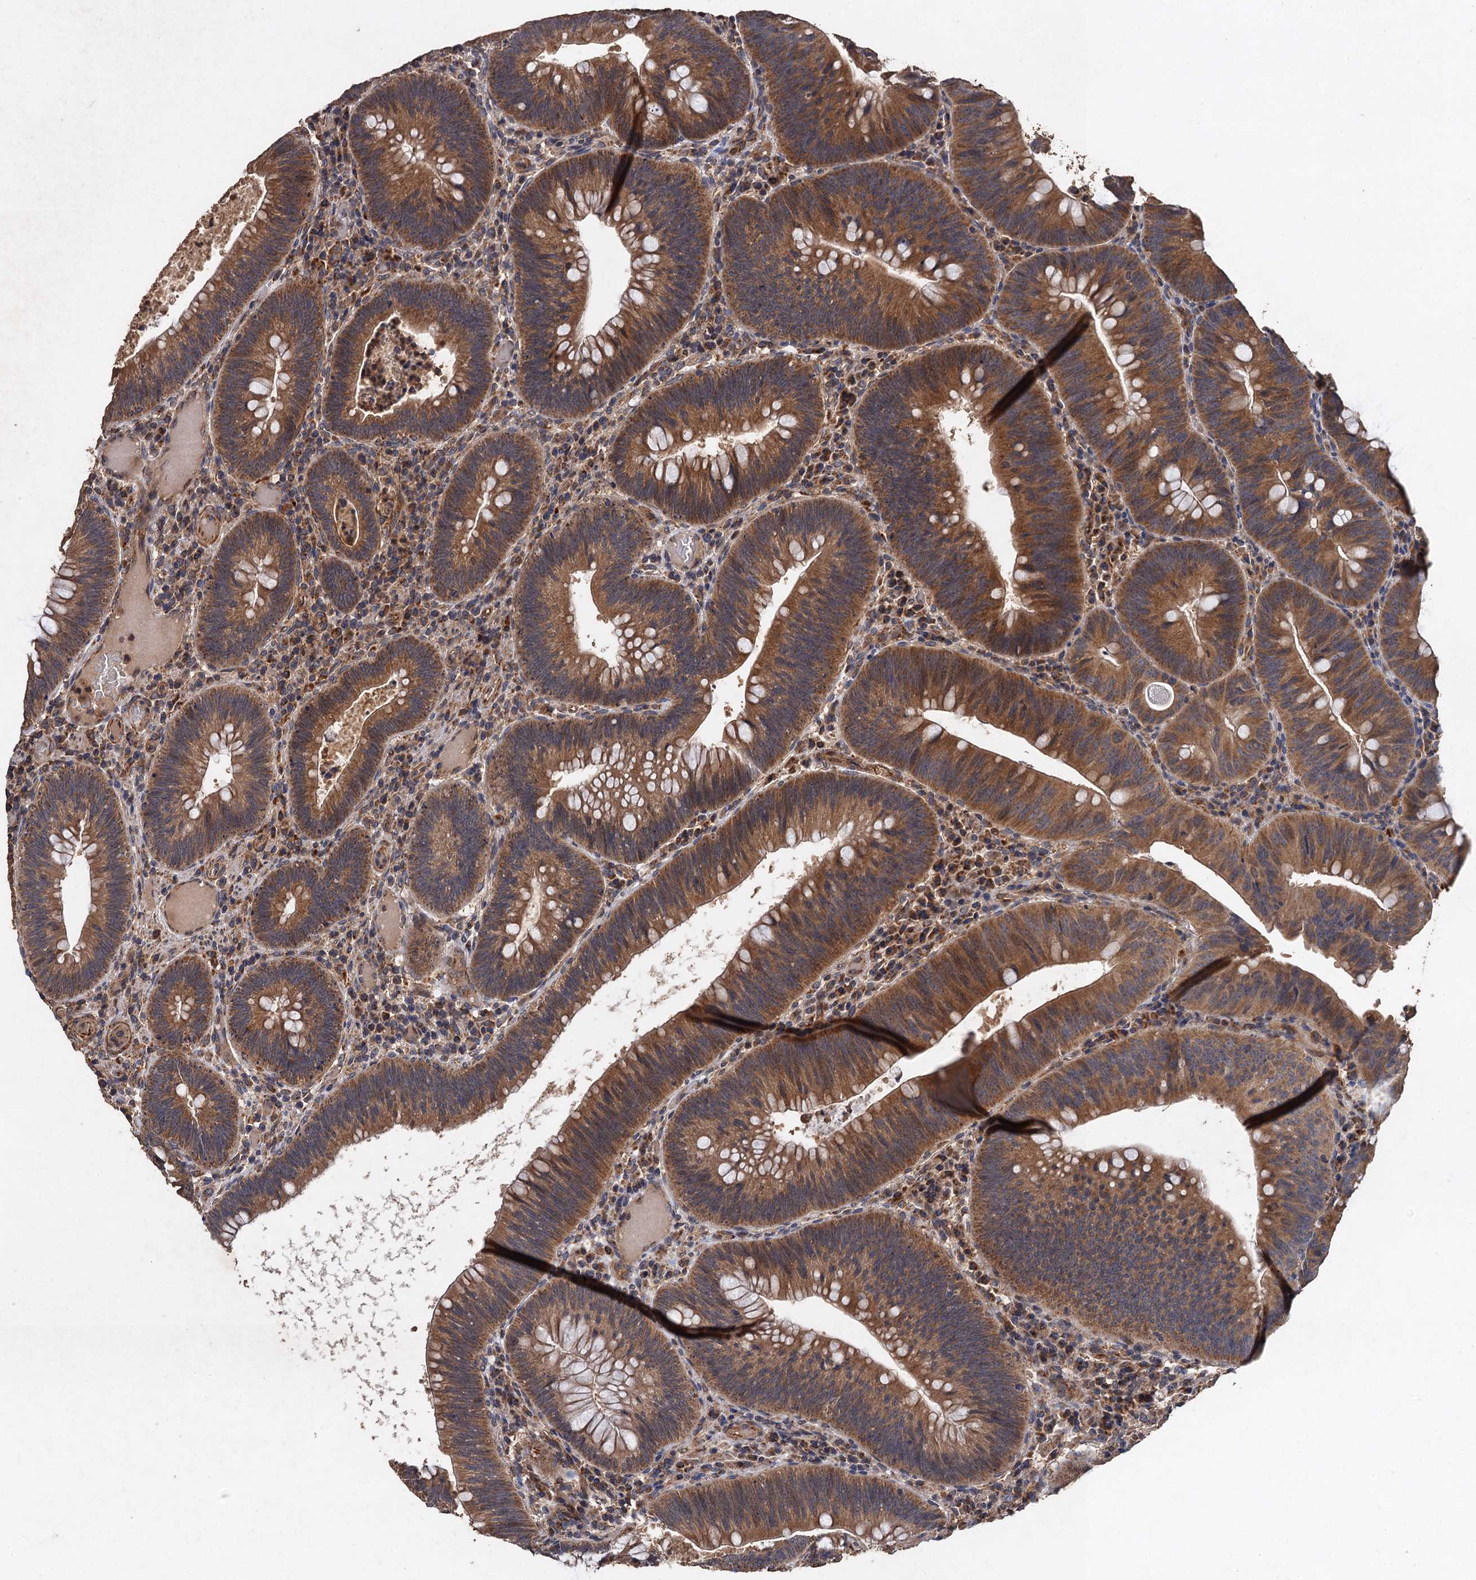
{"staining": {"intensity": "moderate", "quantity": ">75%", "location": "cytoplasmic/membranous"}, "tissue": "colorectal cancer", "cell_type": "Tumor cells", "image_type": "cancer", "snomed": [{"axis": "morphology", "description": "Adenocarcinoma, NOS"}, {"axis": "topography", "description": "Rectum"}], "caption": "Protein staining by IHC displays moderate cytoplasmic/membranous staining in approximately >75% of tumor cells in colorectal cancer.", "gene": "NDUFA13", "patient": {"sex": "female", "age": 75}}